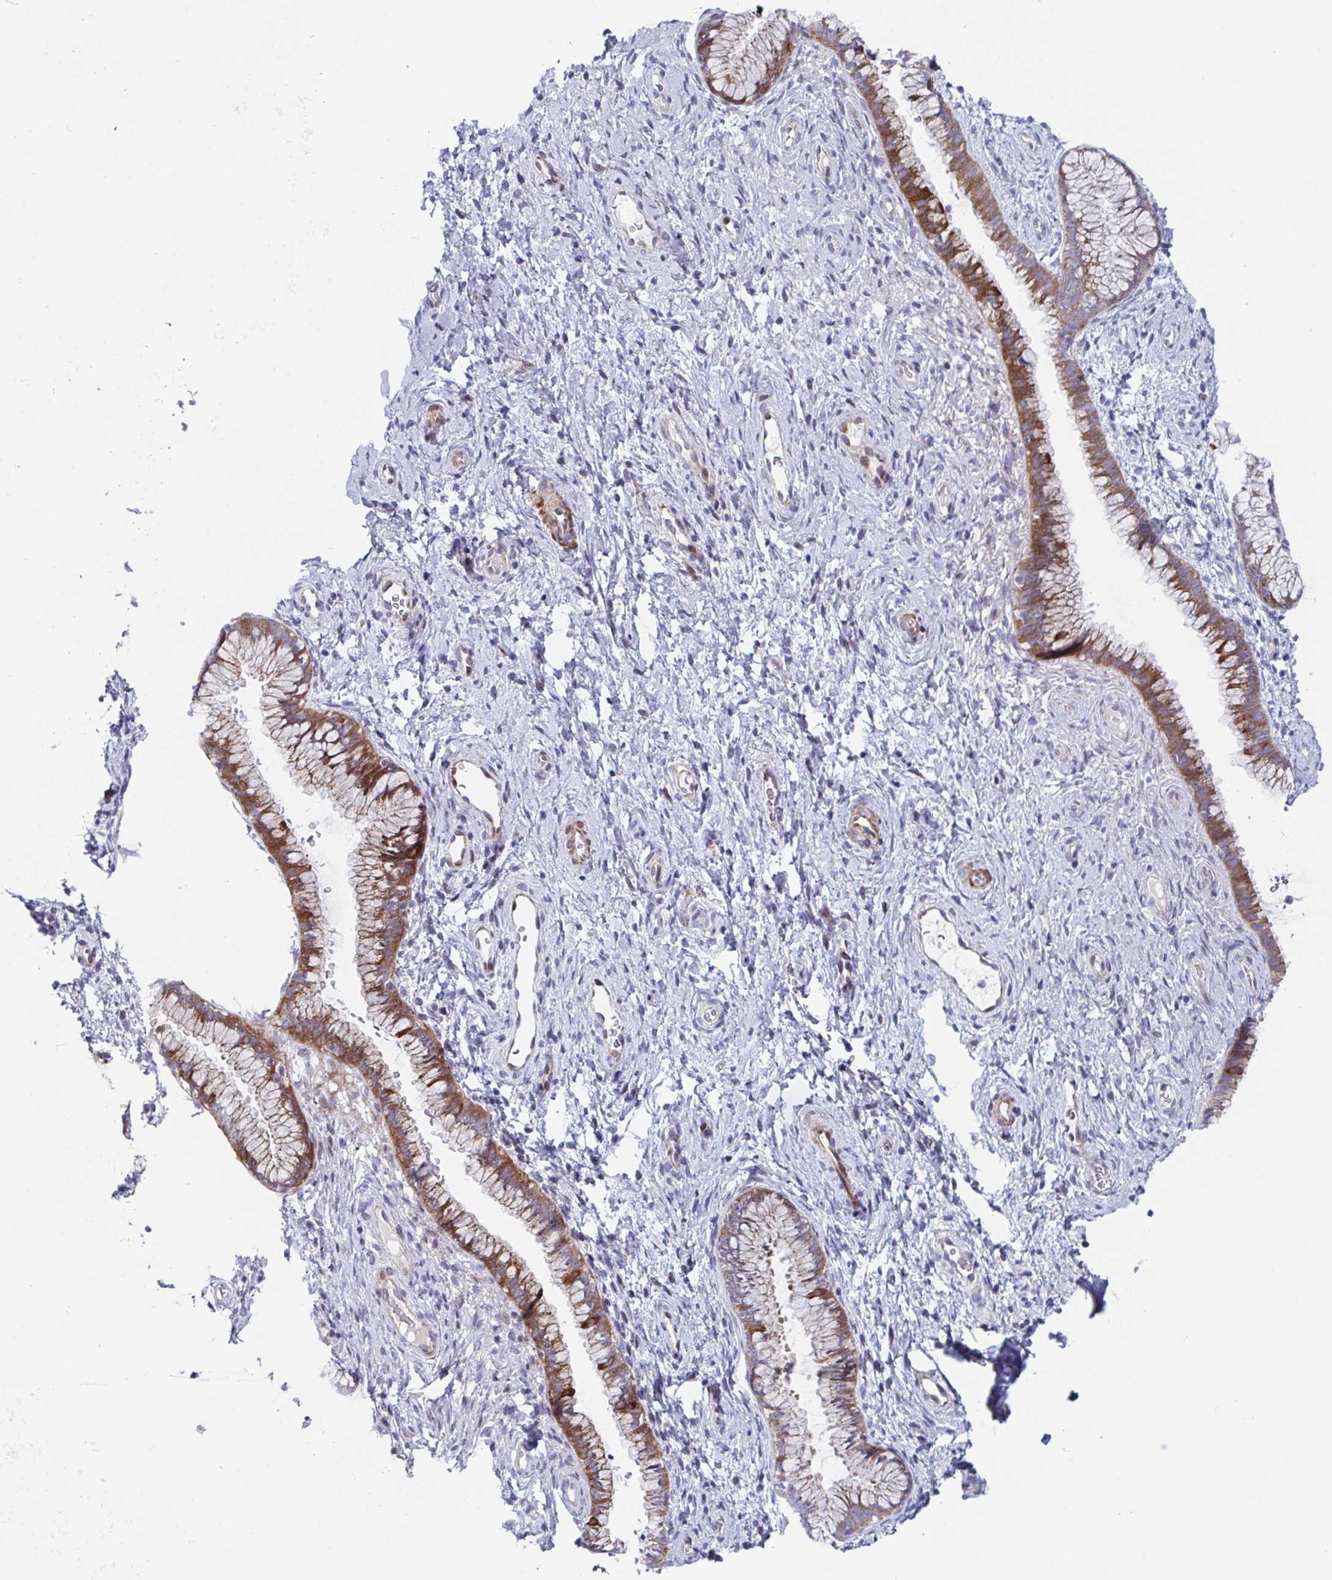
{"staining": {"intensity": "moderate", "quantity": ">75%", "location": "cytoplasmic/membranous"}, "tissue": "cervix", "cell_type": "Glandular cells", "image_type": "normal", "snomed": [{"axis": "morphology", "description": "Normal tissue, NOS"}, {"axis": "topography", "description": "Cervix"}], "caption": "Immunohistochemical staining of benign human cervix demonstrates moderate cytoplasmic/membranous protein expression in about >75% of glandular cells. Using DAB (brown) and hematoxylin (blue) stains, captured at high magnification using brightfield microscopy.", "gene": "DUXA", "patient": {"sex": "female", "age": 34}}